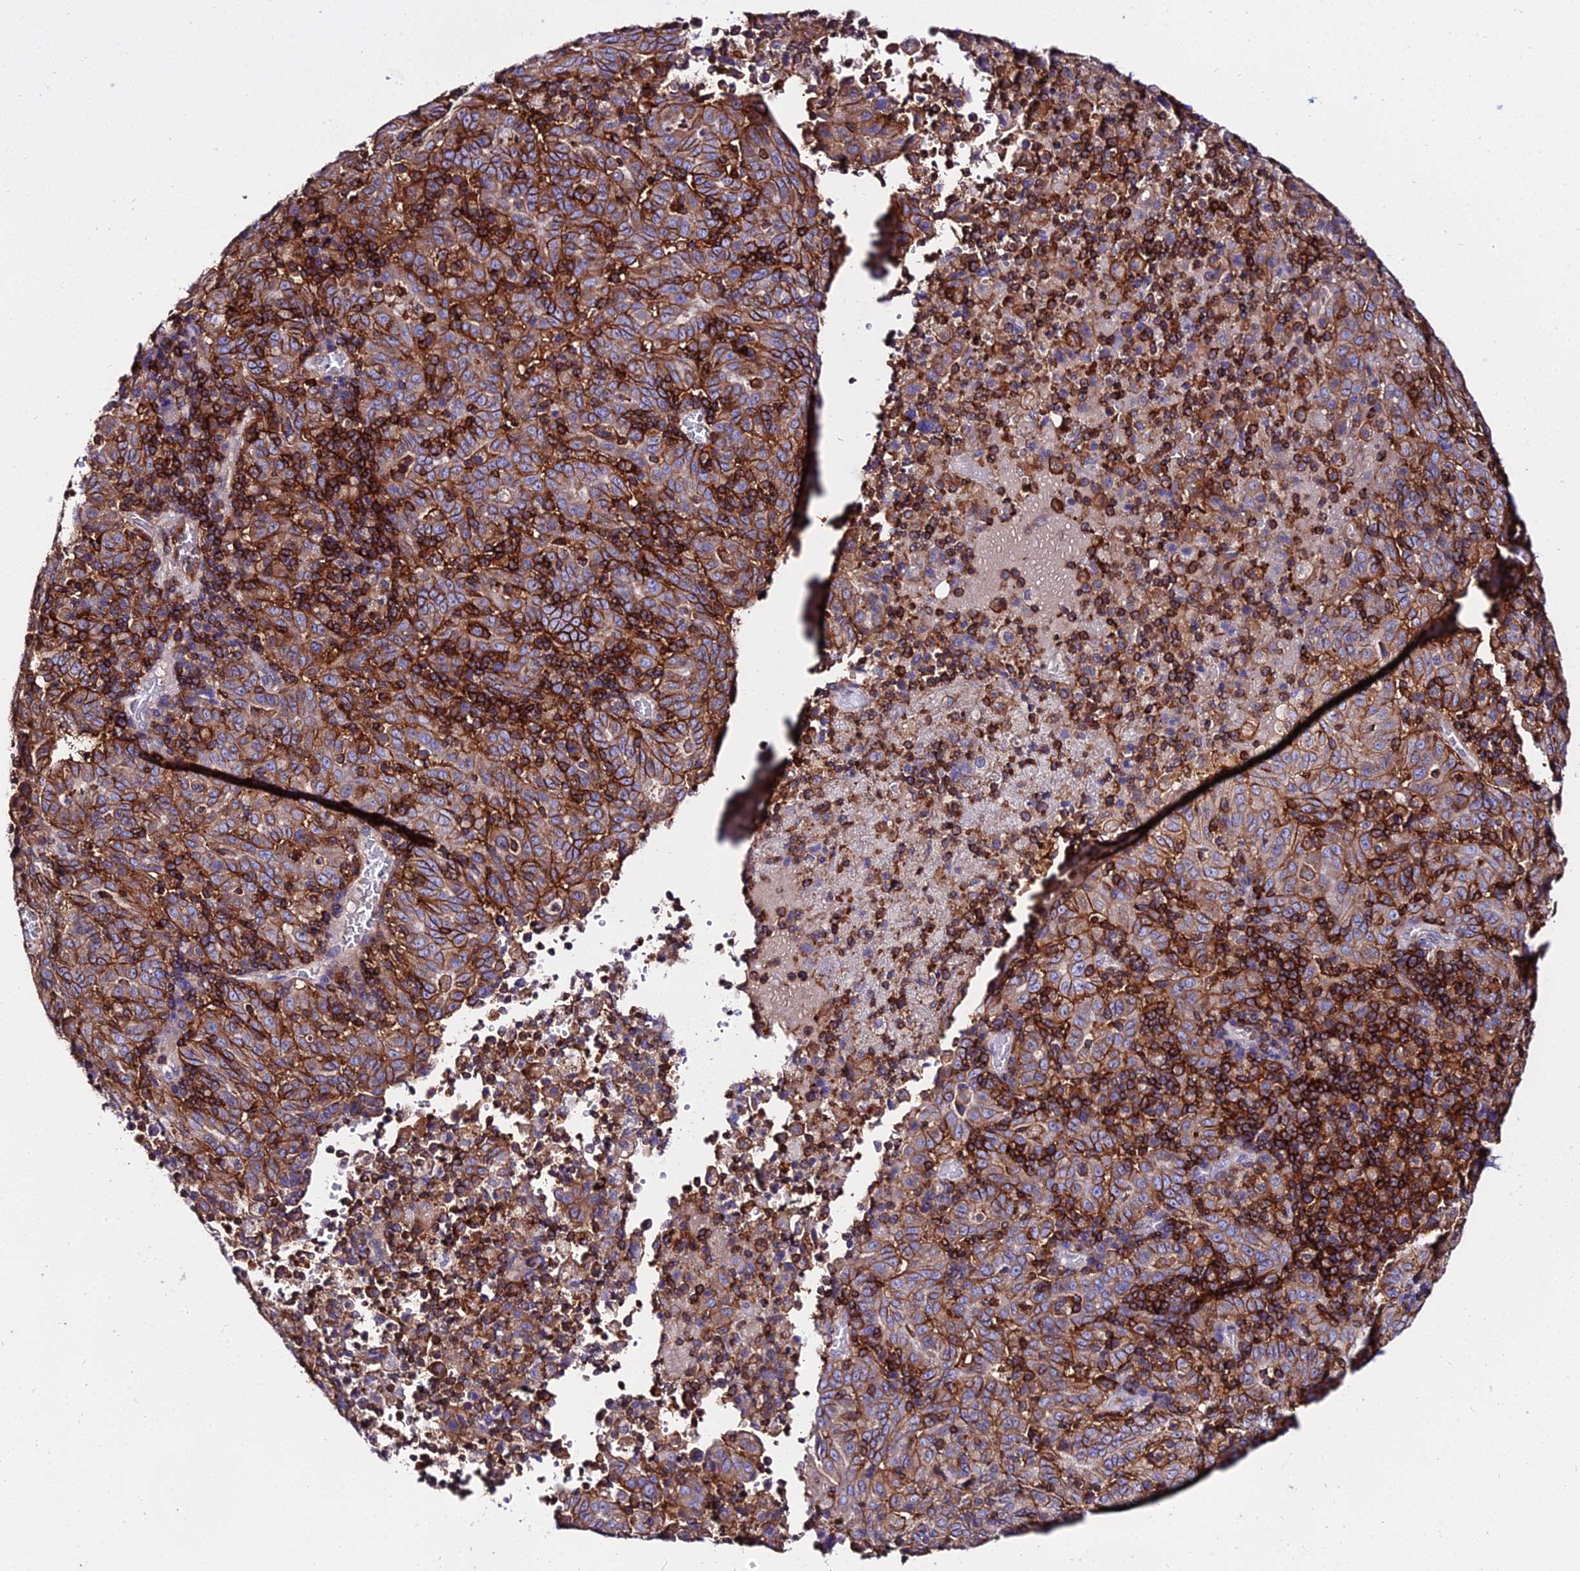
{"staining": {"intensity": "moderate", "quantity": ">75%", "location": "cytoplasmic/membranous"}, "tissue": "pancreatic cancer", "cell_type": "Tumor cells", "image_type": "cancer", "snomed": [{"axis": "morphology", "description": "Adenocarcinoma, NOS"}, {"axis": "topography", "description": "Pancreas"}], "caption": "Pancreatic adenocarcinoma was stained to show a protein in brown. There is medium levels of moderate cytoplasmic/membranous staining in approximately >75% of tumor cells.", "gene": "CSRP1", "patient": {"sex": "male", "age": 63}}